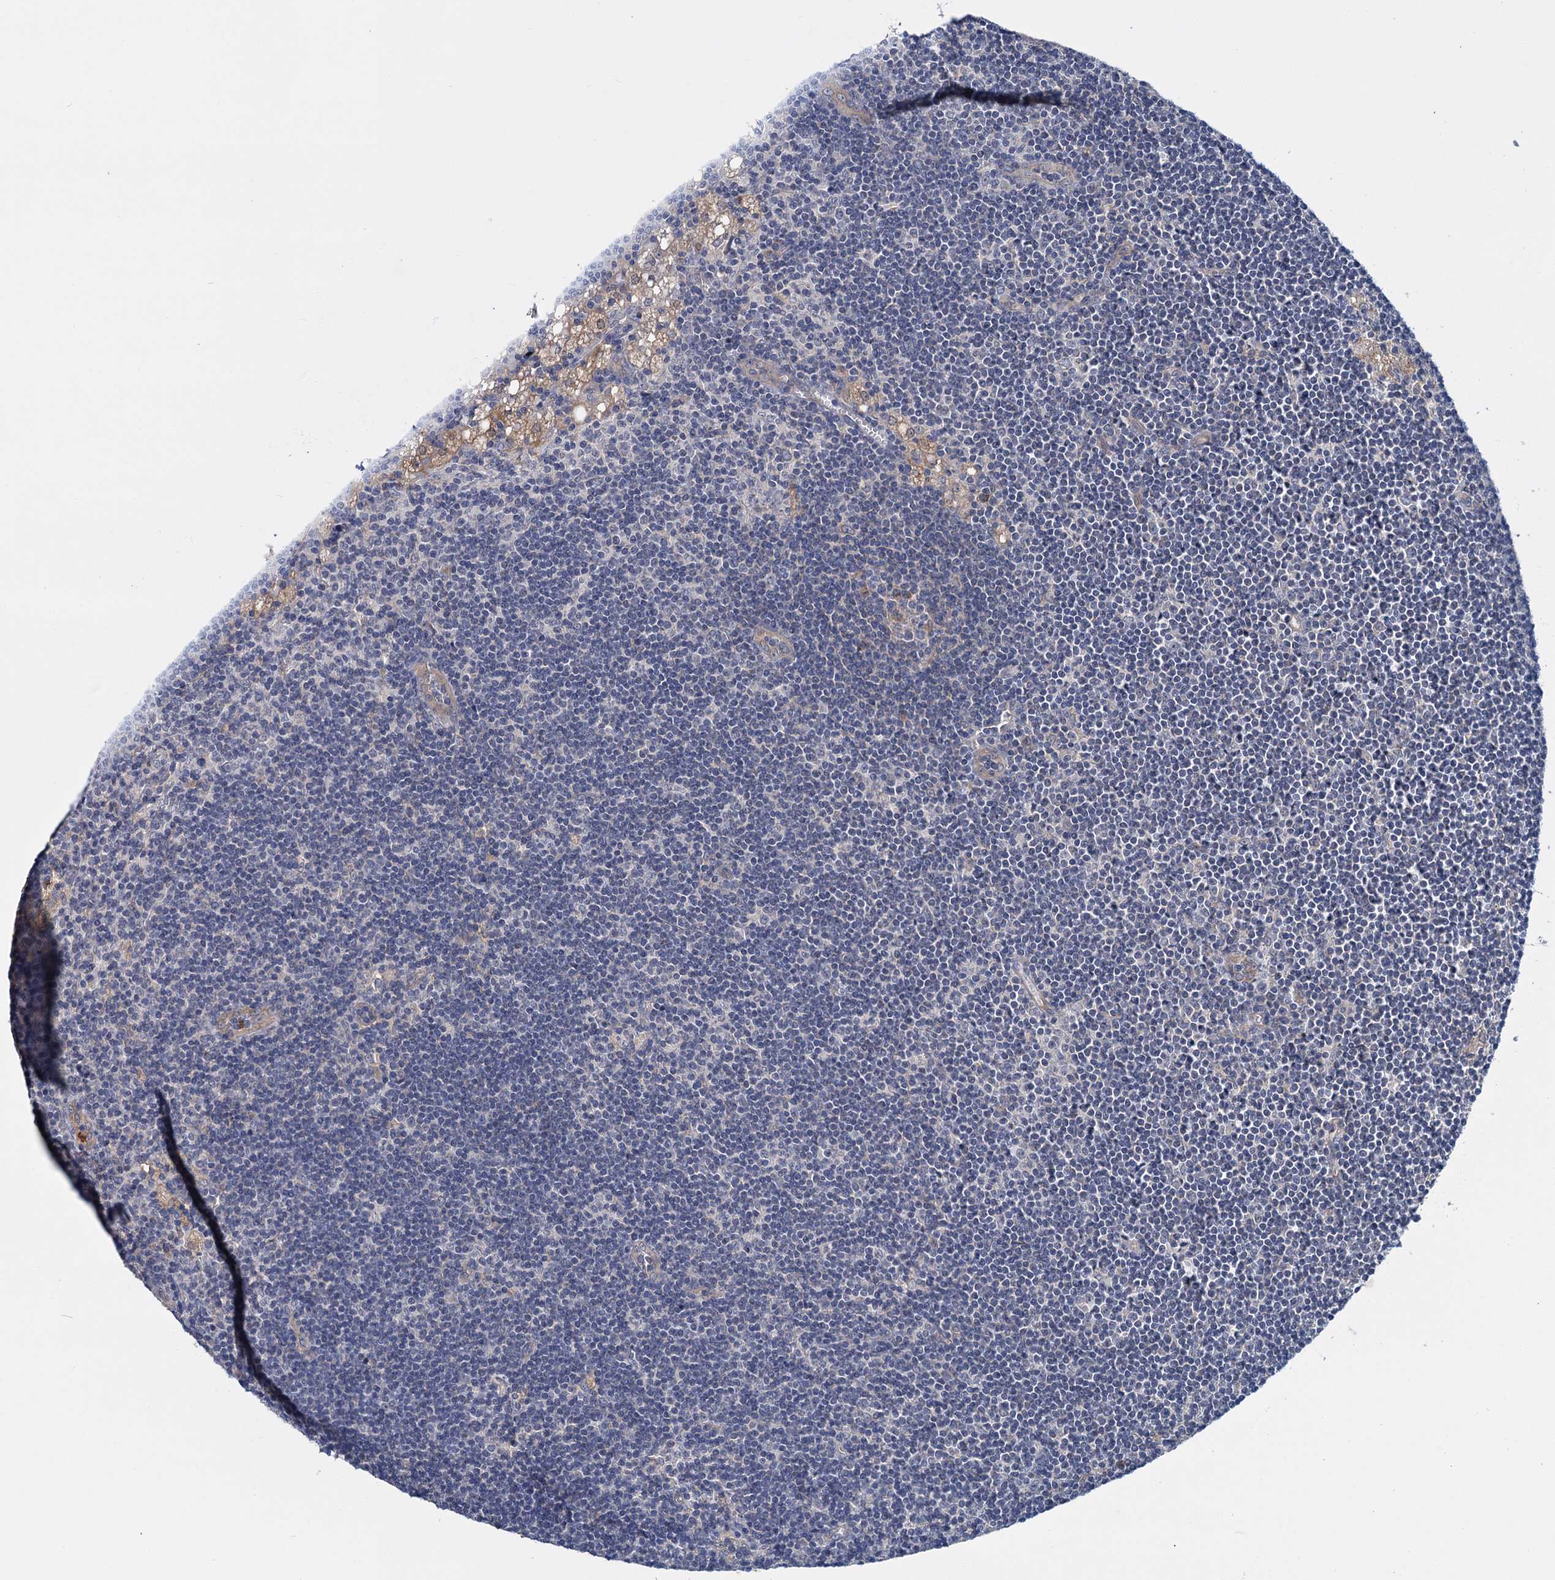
{"staining": {"intensity": "negative", "quantity": "none", "location": "none"}, "tissue": "lymph node", "cell_type": "Germinal center cells", "image_type": "normal", "snomed": [{"axis": "morphology", "description": "Normal tissue, NOS"}, {"axis": "topography", "description": "Lymph node"}], "caption": "Immunohistochemistry of normal lymph node exhibits no expression in germinal center cells. The staining is performed using DAB (3,3'-diaminobenzidine) brown chromogen with nuclei counter-stained in using hematoxylin.", "gene": "DYNC2H1", "patient": {"sex": "male", "age": 24}}